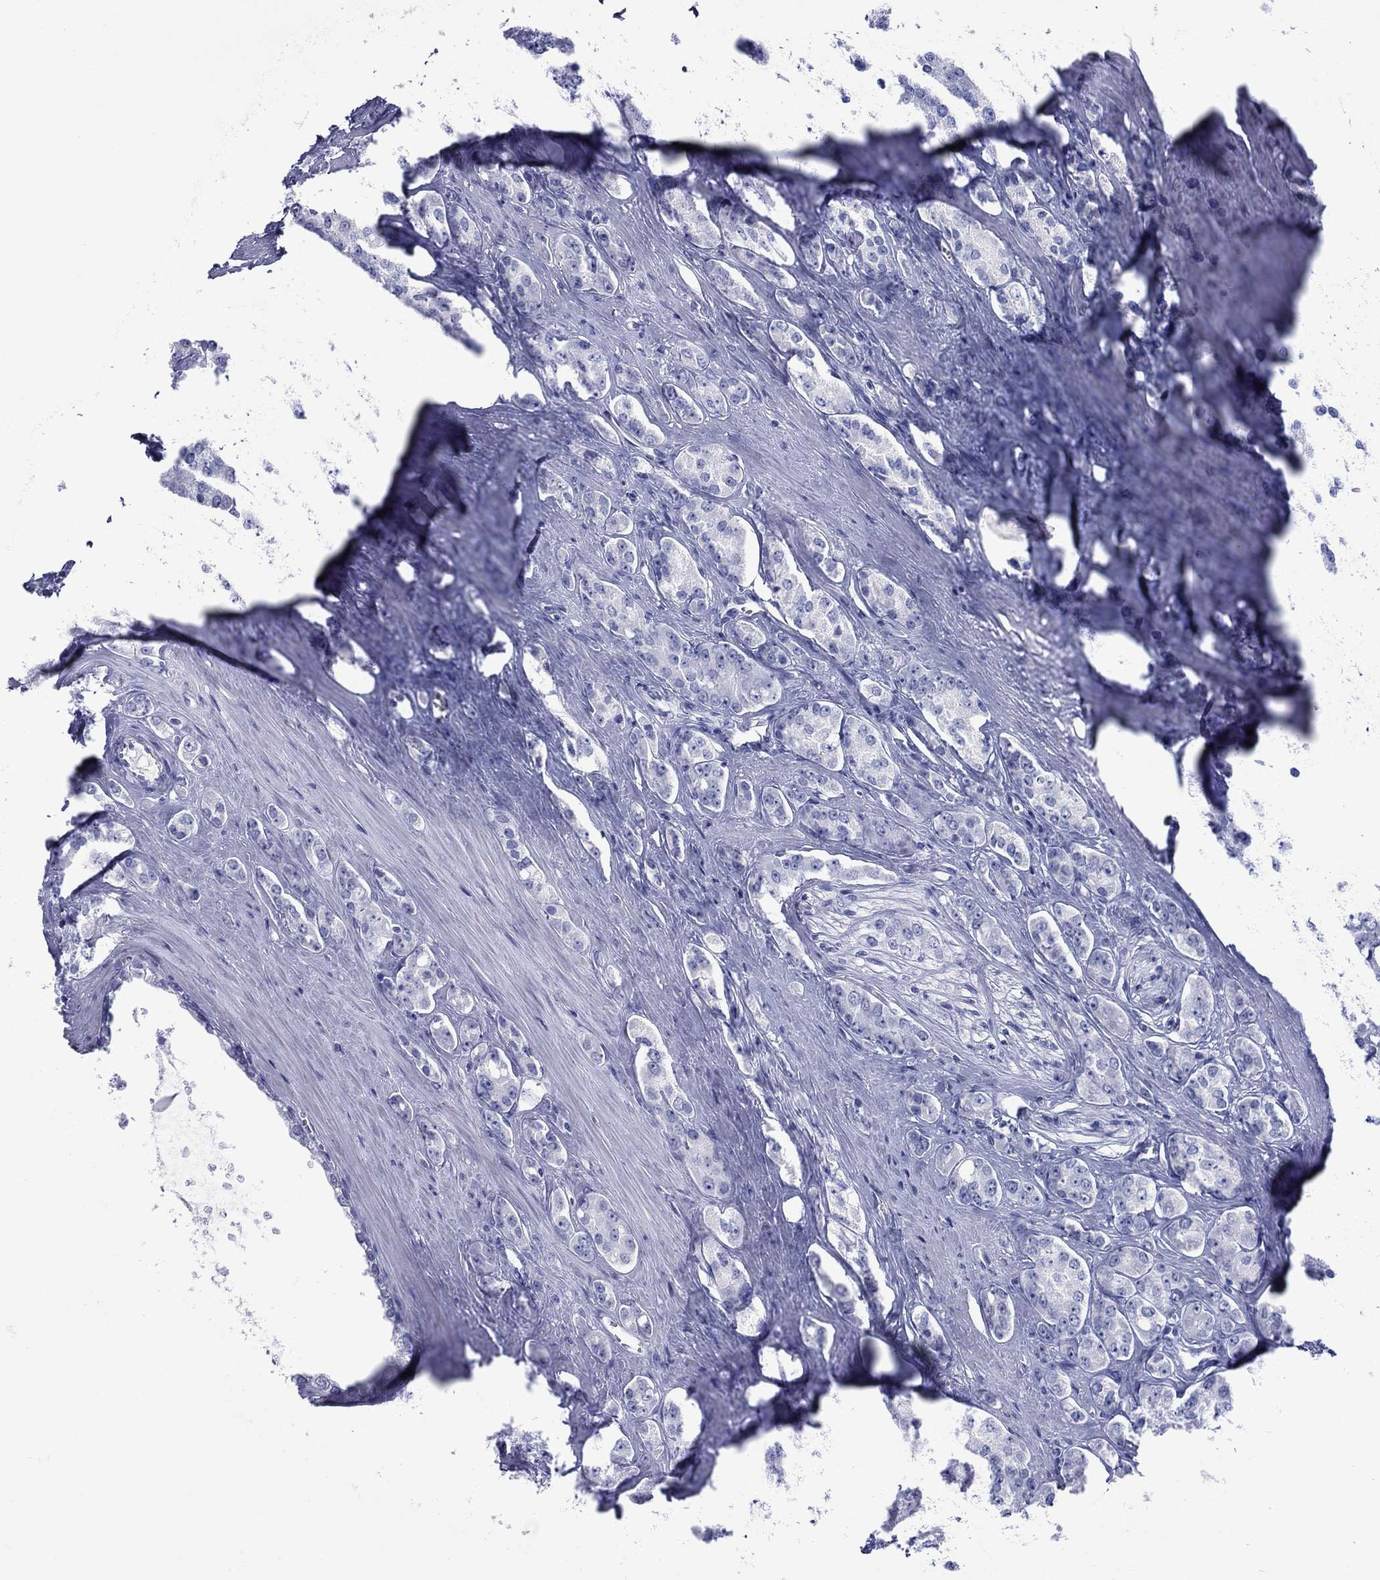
{"staining": {"intensity": "negative", "quantity": "none", "location": "none"}, "tissue": "prostate cancer", "cell_type": "Tumor cells", "image_type": "cancer", "snomed": [{"axis": "morphology", "description": "Adenocarcinoma, NOS"}, {"axis": "topography", "description": "Prostate"}], "caption": "IHC of human prostate cancer (adenocarcinoma) exhibits no expression in tumor cells.", "gene": "ROM1", "patient": {"sex": "male", "age": 67}}